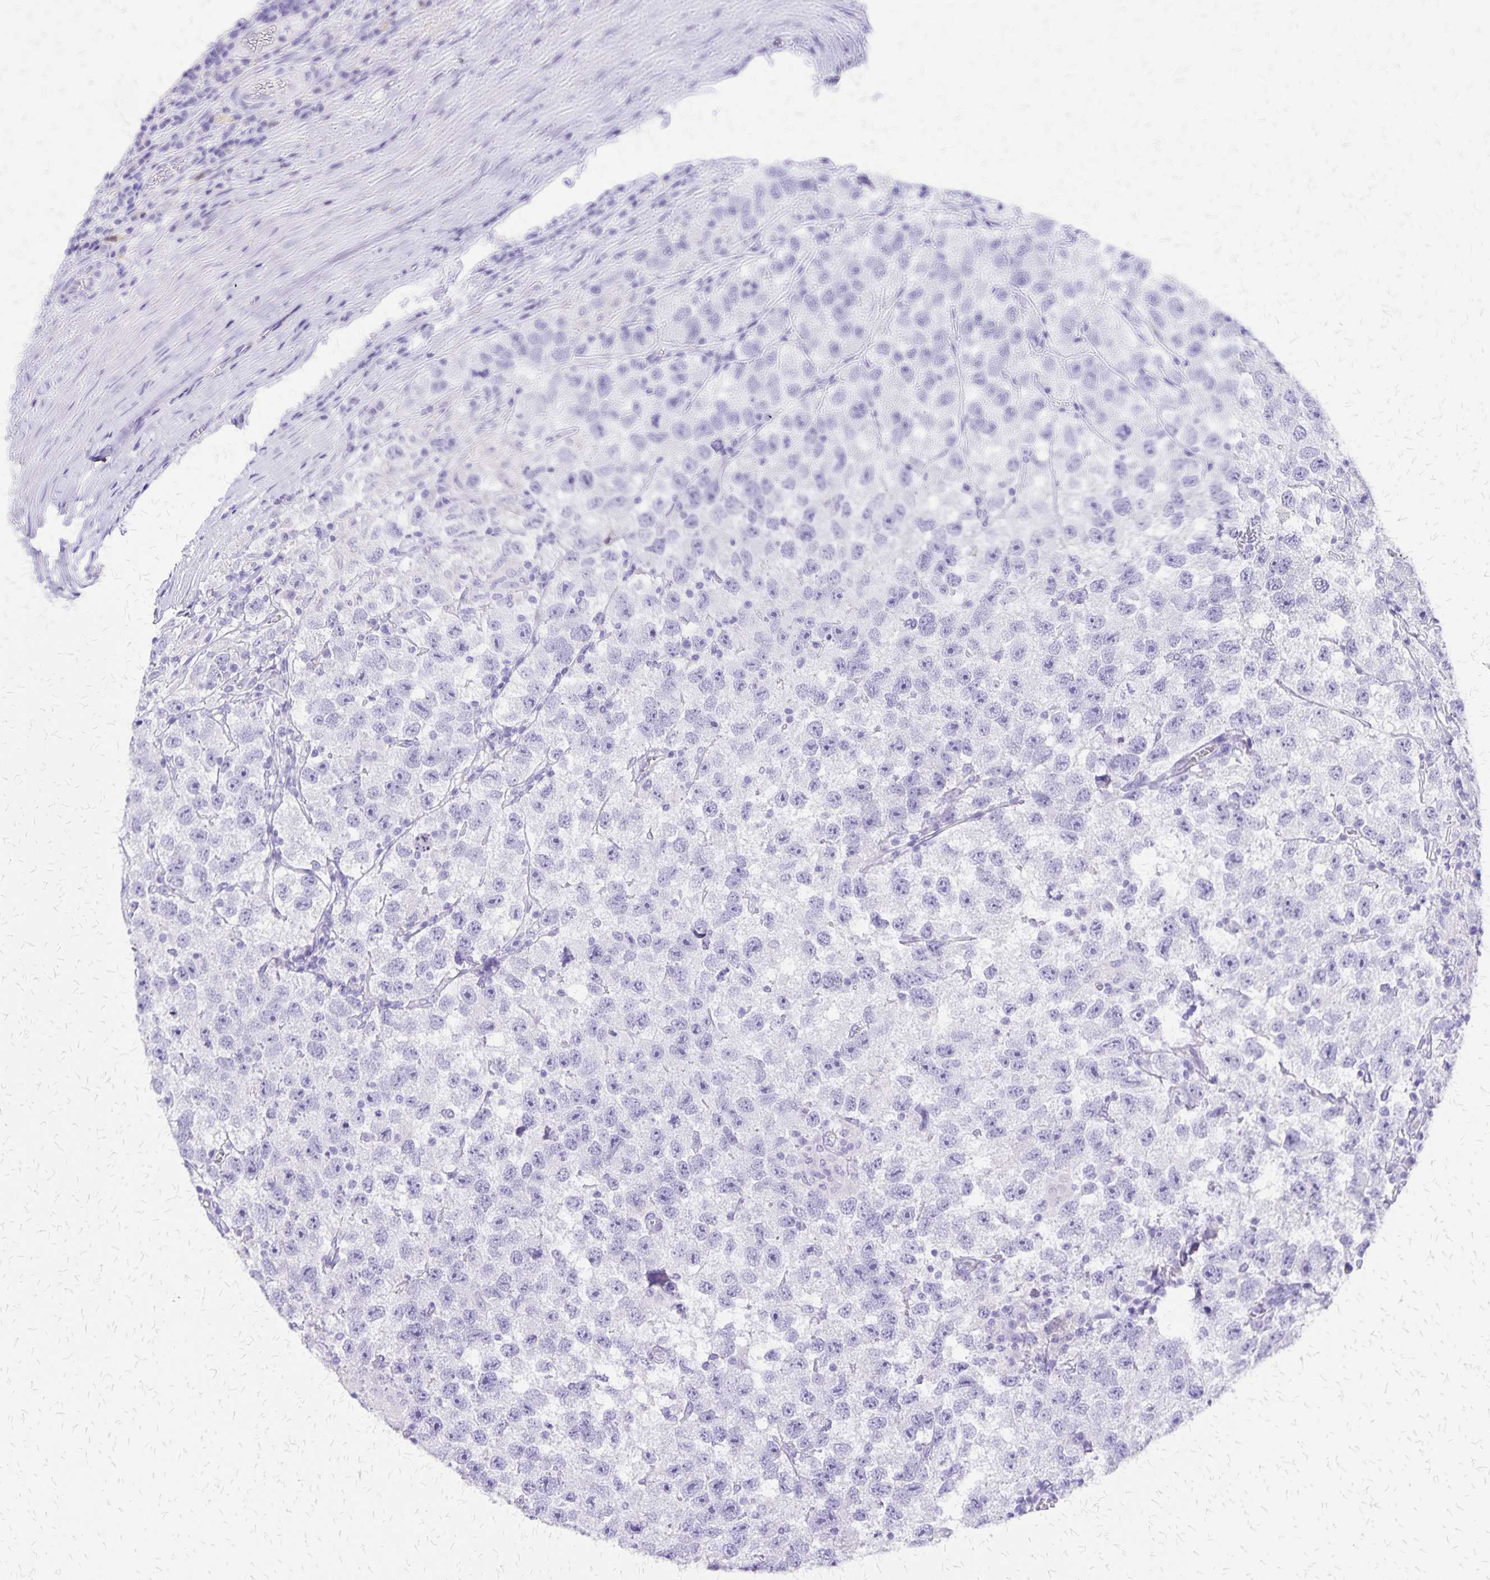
{"staining": {"intensity": "negative", "quantity": "none", "location": "none"}, "tissue": "testis cancer", "cell_type": "Tumor cells", "image_type": "cancer", "snomed": [{"axis": "morphology", "description": "Seminoma, NOS"}, {"axis": "topography", "description": "Testis"}], "caption": "Testis cancer (seminoma) was stained to show a protein in brown. There is no significant expression in tumor cells.", "gene": "SLC13A2", "patient": {"sex": "male", "age": 26}}